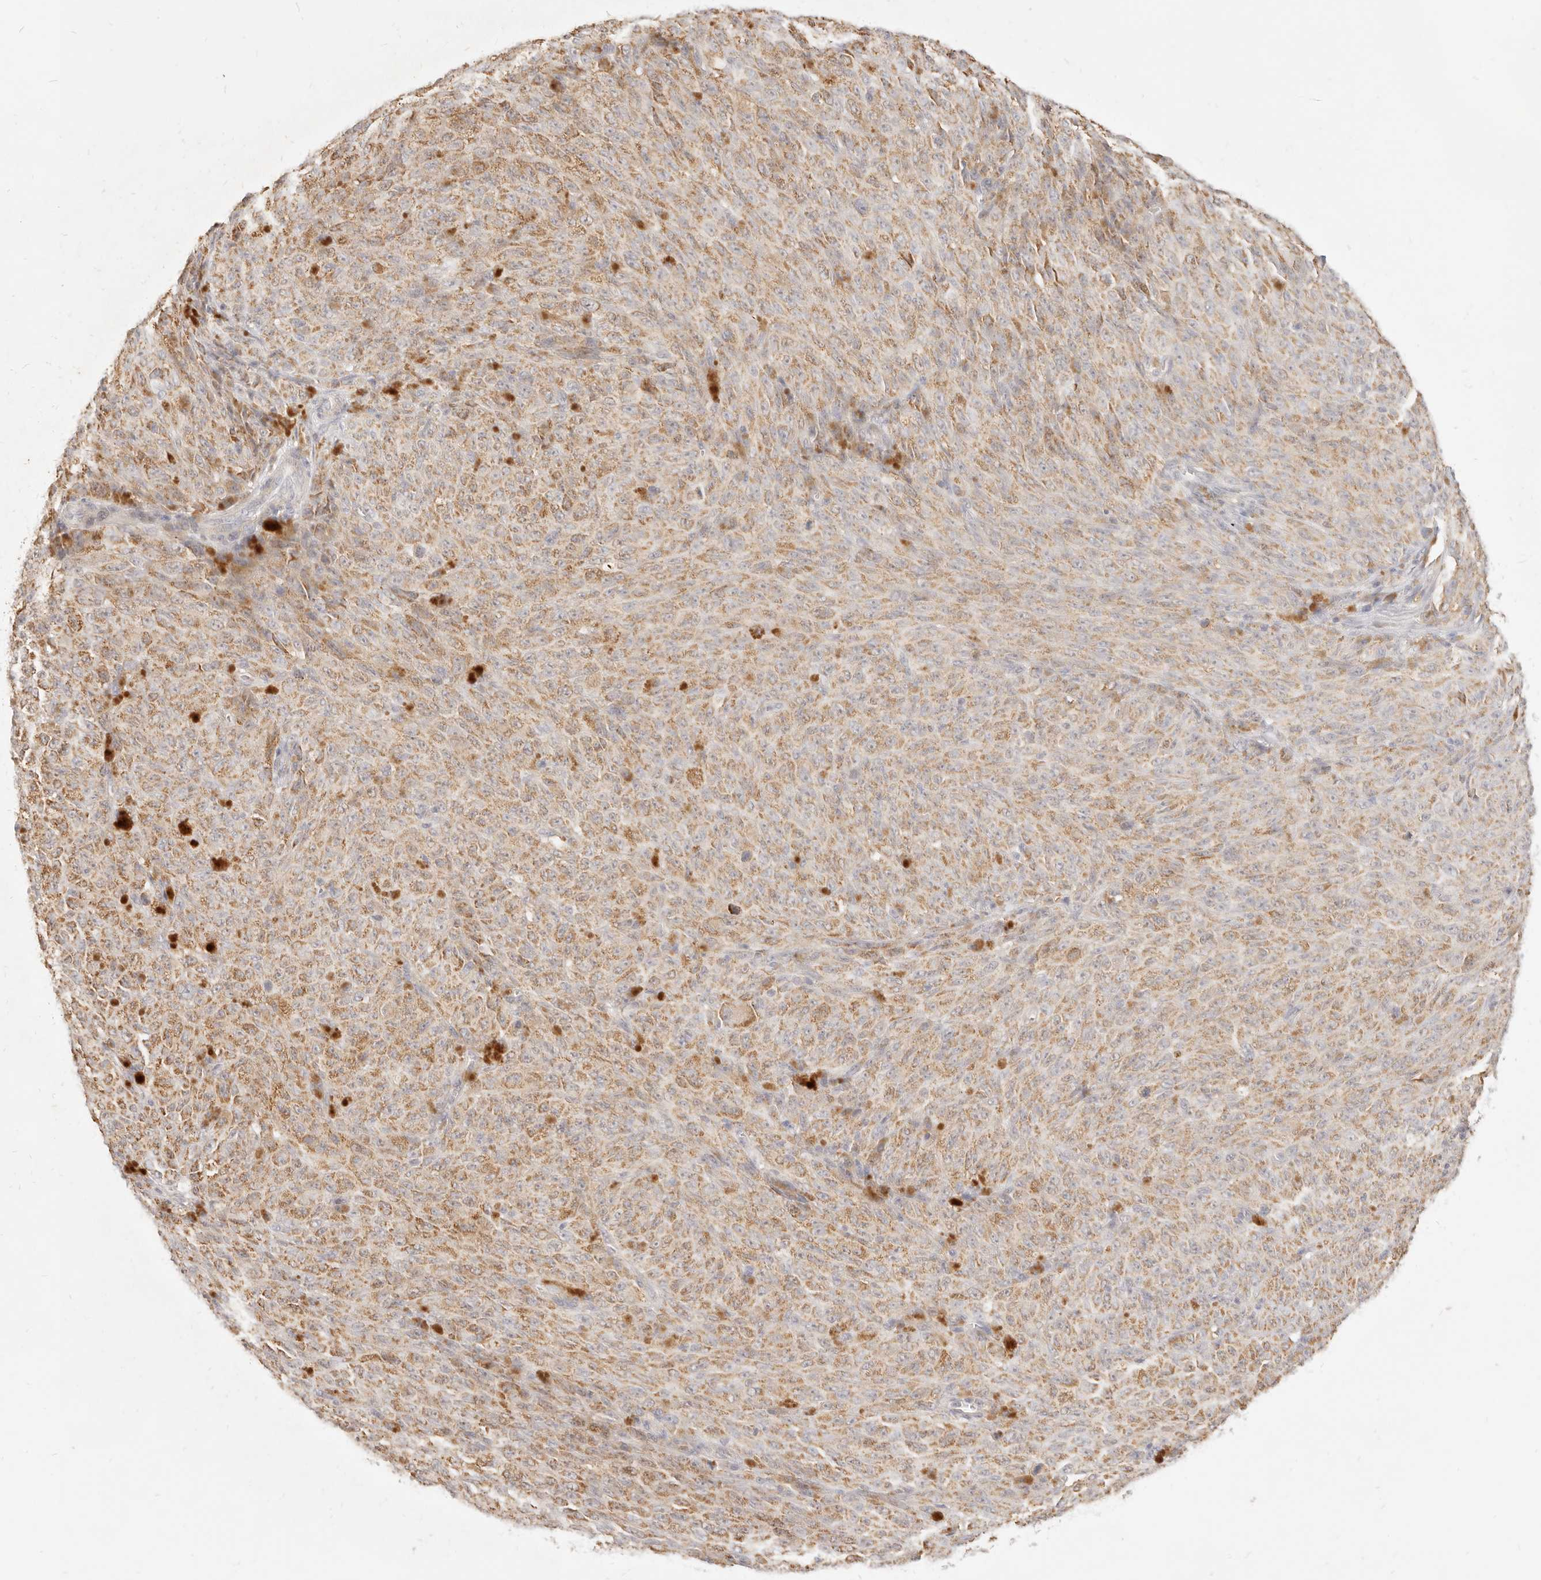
{"staining": {"intensity": "moderate", "quantity": ">75%", "location": "cytoplasmic/membranous"}, "tissue": "melanoma", "cell_type": "Tumor cells", "image_type": "cancer", "snomed": [{"axis": "morphology", "description": "Malignant melanoma, NOS"}, {"axis": "topography", "description": "Skin"}], "caption": "This is a micrograph of immunohistochemistry staining of malignant melanoma, which shows moderate positivity in the cytoplasmic/membranous of tumor cells.", "gene": "CPLANE2", "patient": {"sex": "female", "age": 82}}